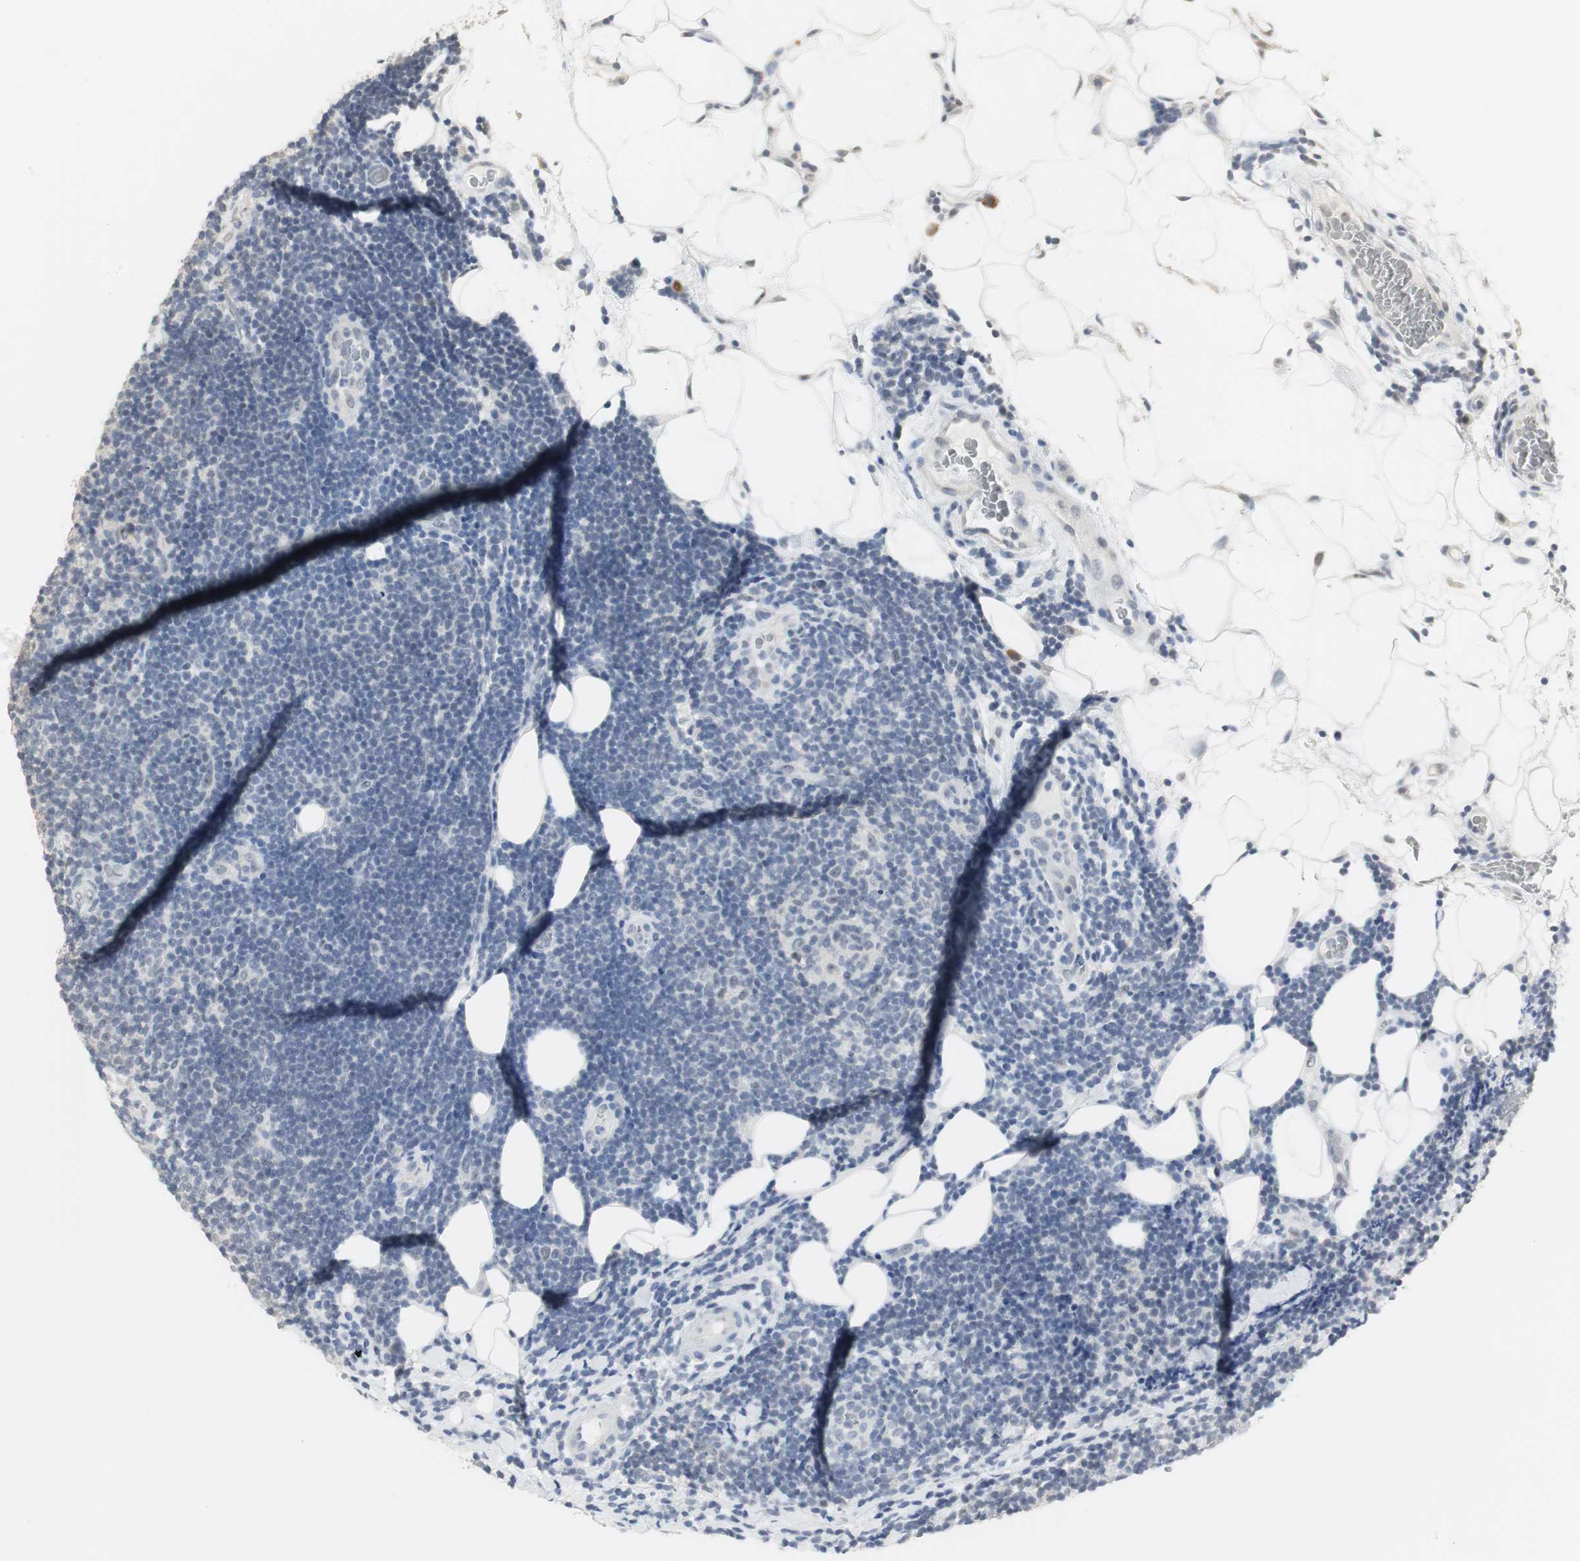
{"staining": {"intensity": "negative", "quantity": "none", "location": "none"}, "tissue": "lymphoma", "cell_type": "Tumor cells", "image_type": "cancer", "snomed": [{"axis": "morphology", "description": "Malignant lymphoma, non-Hodgkin's type, Low grade"}, {"axis": "topography", "description": "Lymph node"}], "caption": "This is a photomicrograph of IHC staining of low-grade malignant lymphoma, non-Hodgkin's type, which shows no staining in tumor cells.", "gene": "ELOA", "patient": {"sex": "male", "age": 83}}